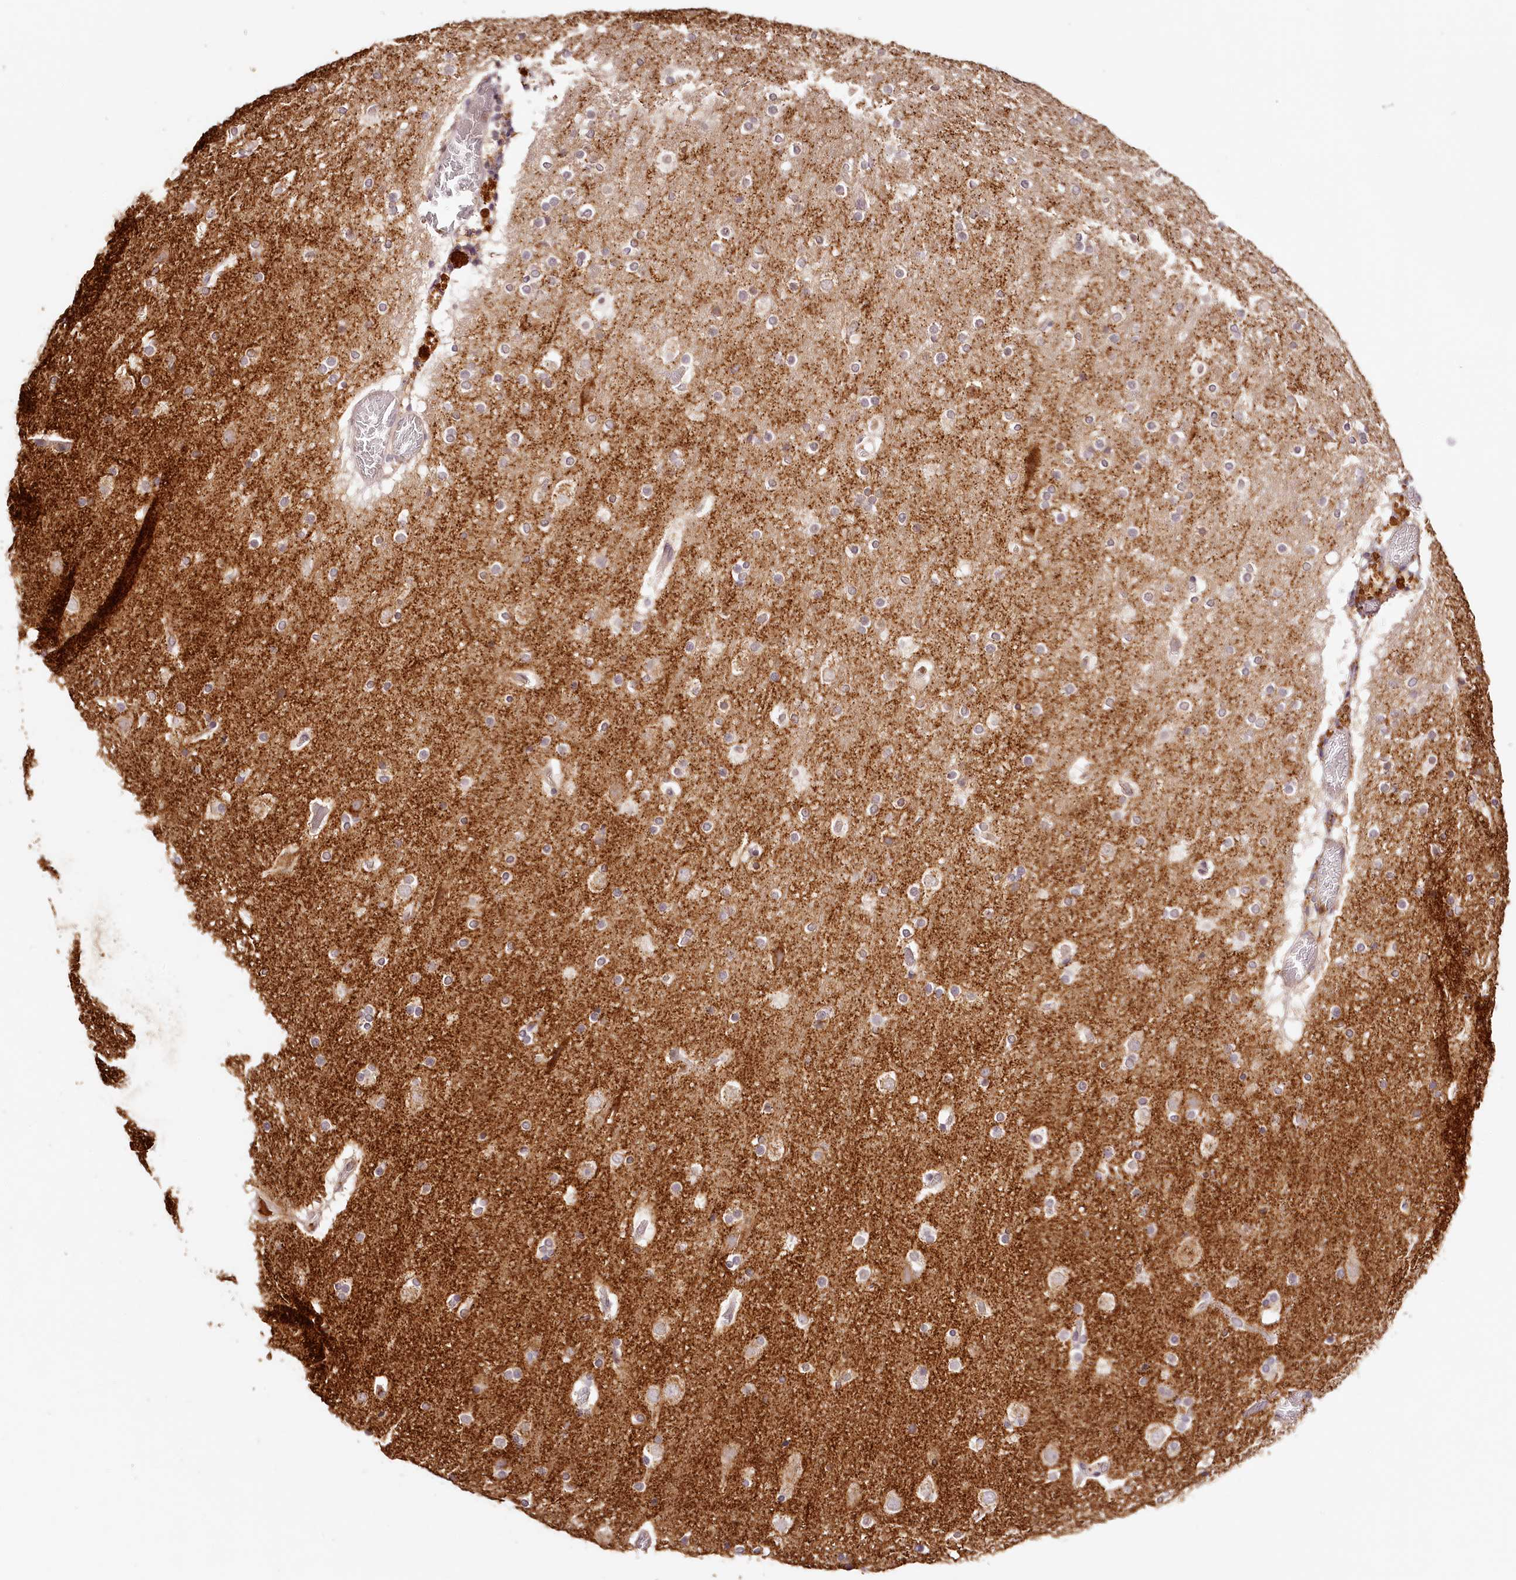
{"staining": {"intensity": "negative", "quantity": "none", "location": "none"}, "tissue": "cerebral cortex", "cell_type": "Endothelial cells", "image_type": "normal", "snomed": [{"axis": "morphology", "description": "Normal tissue, NOS"}, {"axis": "topography", "description": "Cerebral cortex"}], "caption": "Endothelial cells are negative for brown protein staining in unremarkable cerebral cortex.", "gene": "SYNGR1", "patient": {"sex": "male", "age": 57}}